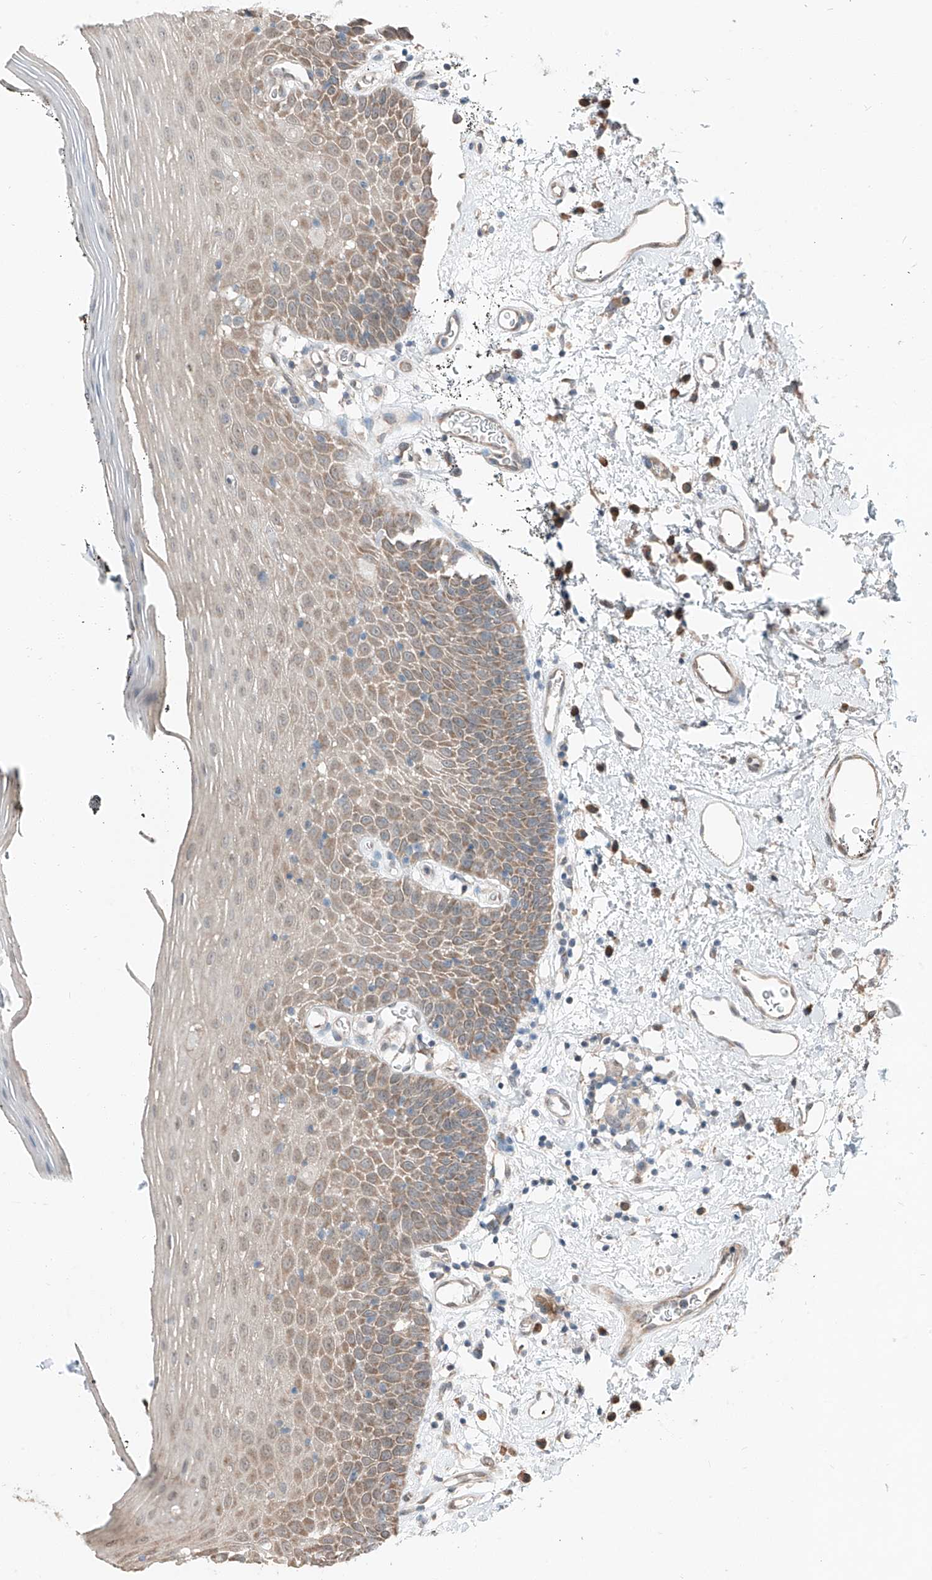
{"staining": {"intensity": "moderate", "quantity": ">75%", "location": "cytoplasmic/membranous,nuclear"}, "tissue": "oral mucosa", "cell_type": "Squamous epithelial cells", "image_type": "normal", "snomed": [{"axis": "morphology", "description": "Normal tissue, NOS"}, {"axis": "topography", "description": "Oral tissue"}], "caption": "Immunohistochemical staining of normal human oral mucosa demonstrates >75% levels of moderate cytoplasmic/membranous,nuclear protein positivity in about >75% of squamous epithelial cells.", "gene": "CEP162", "patient": {"sex": "male", "age": 74}}